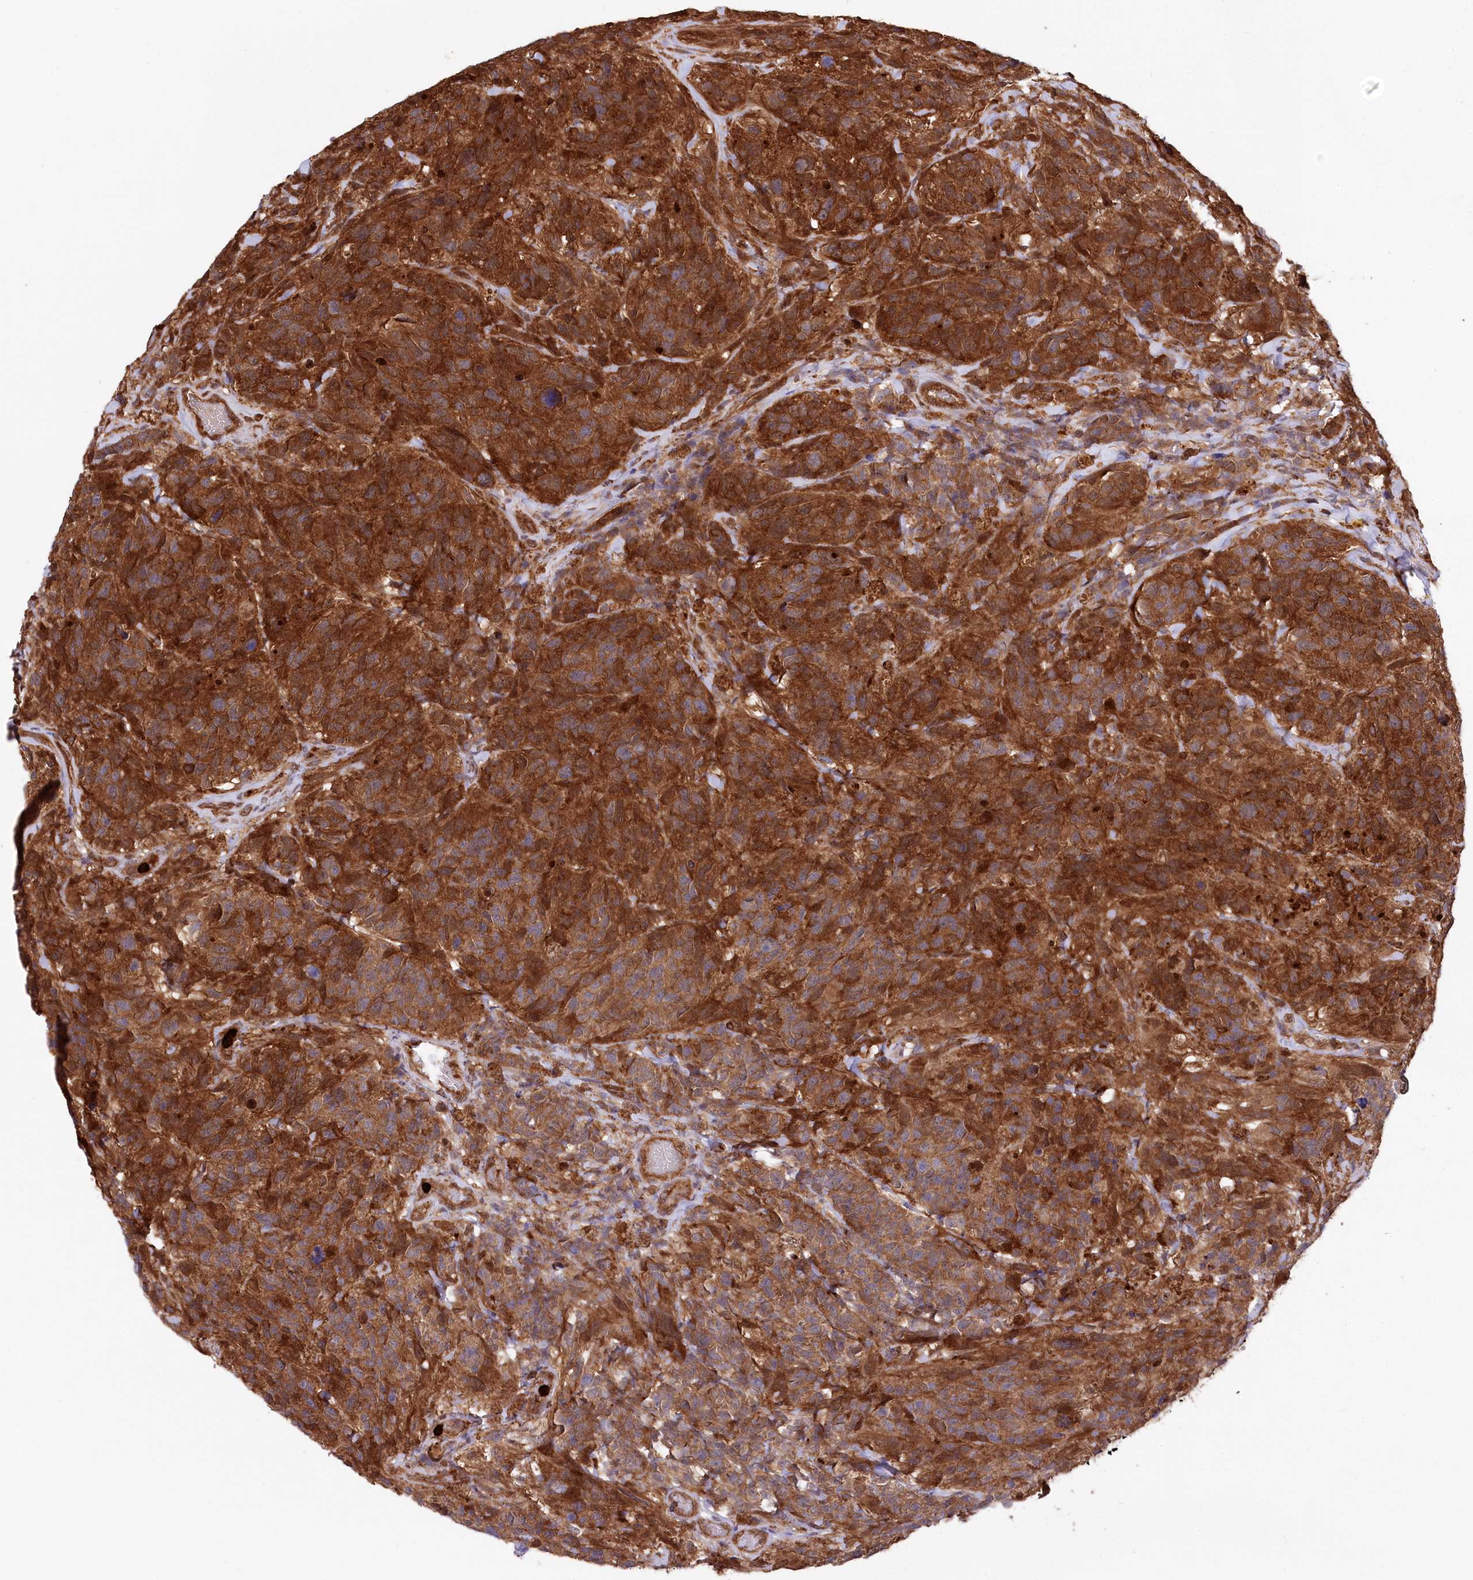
{"staining": {"intensity": "strong", "quantity": ">75%", "location": "cytoplasmic/membranous"}, "tissue": "glioma", "cell_type": "Tumor cells", "image_type": "cancer", "snomed": [{"axis": "morphology", "description": "Glioma, malignant, High grade"}, {"axis": "topography", "description": "Brain"}], "caption": "Protein positivity by IHC displays strong cytoplasmic/membranous staining in about >75% of tumor cells in high-grade glioma (malignant).", "gene": "LSG1", "patient": {"sex": "male", "age": 69}}